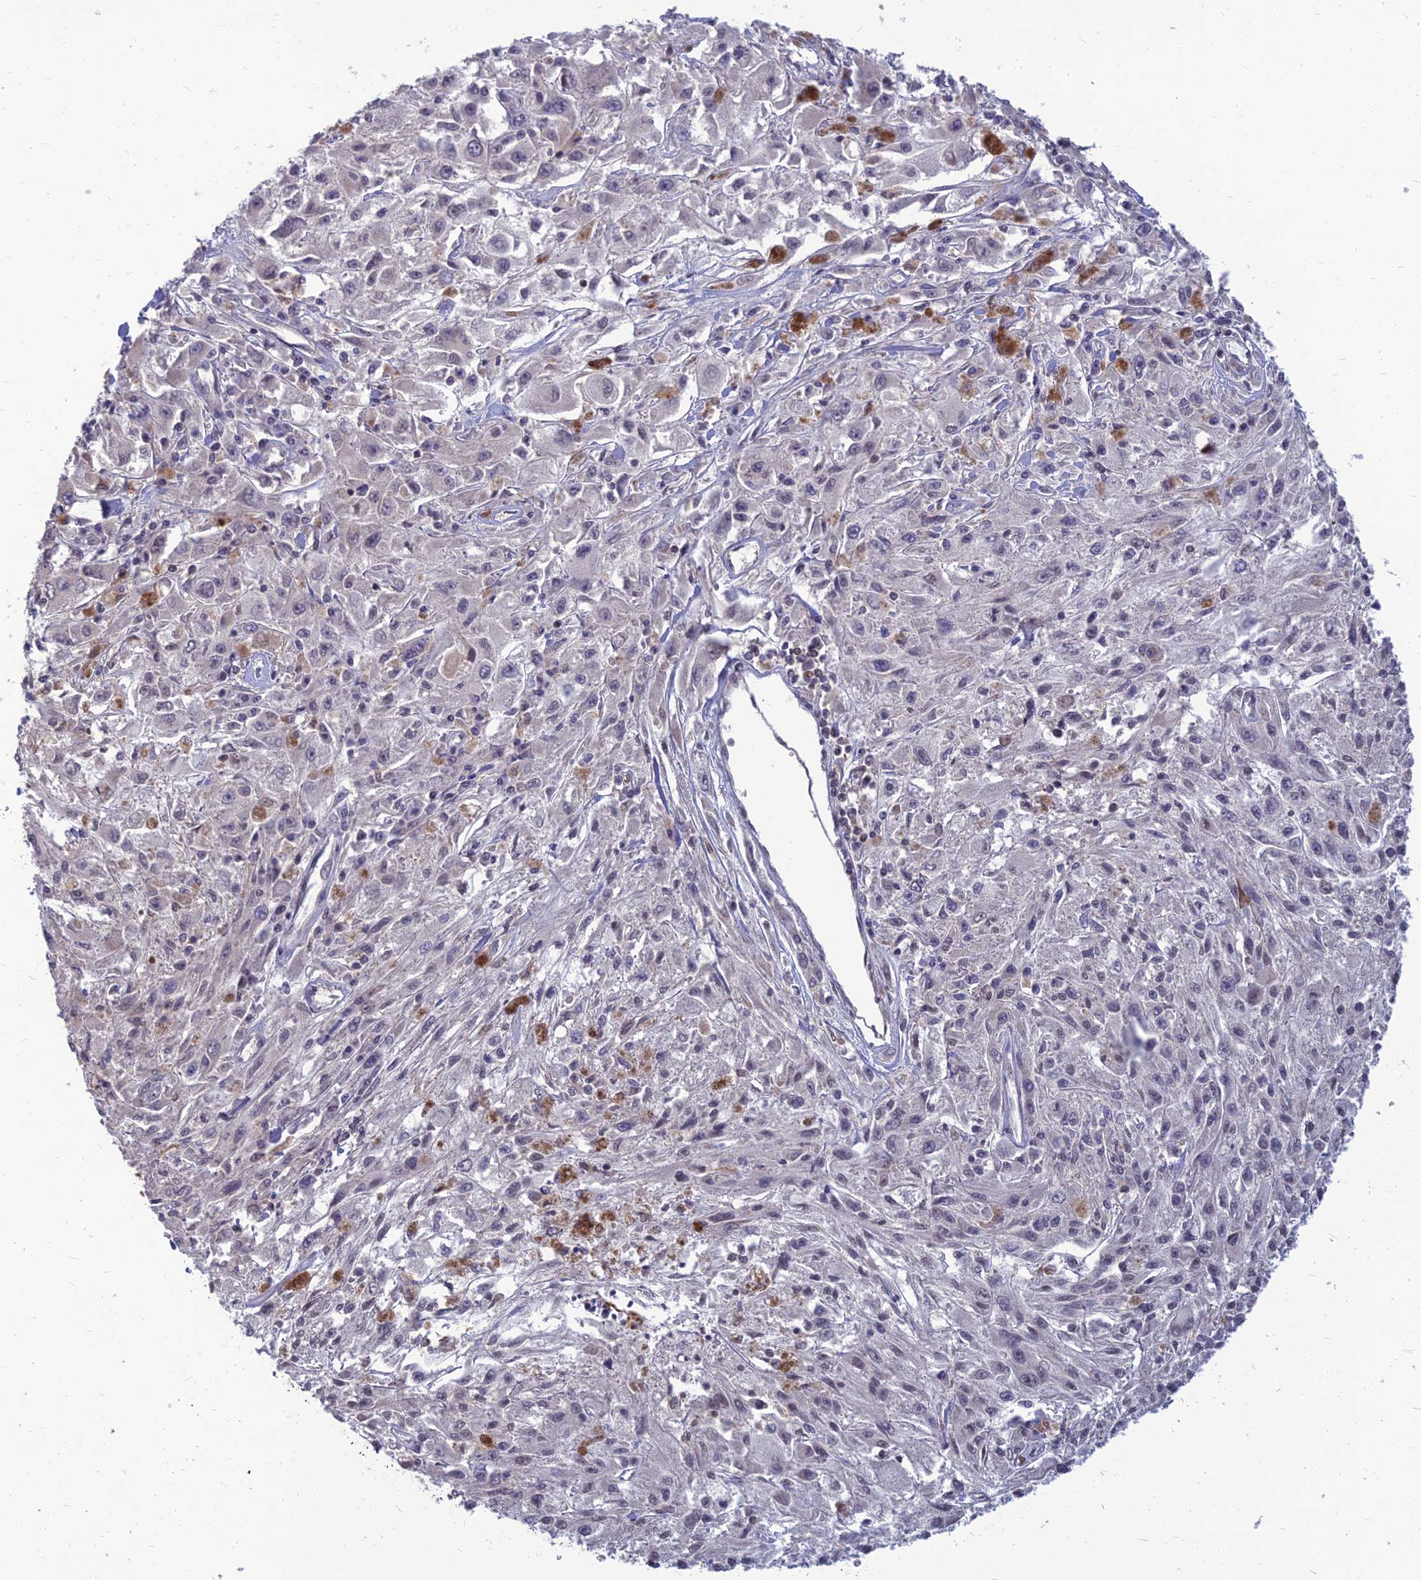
{"staining": {"intensity": "negative", "quantity": "none", "location": "none"}, "tissue": "melanoma", "cell_type": "Tumor cells", "image_type": "cancer", "snomed": [{"axis": "morphology", "description": "Malignant melanoma, Metastatic site"}, {"axis": "topography", "description": "Skin"}], "caption": "A high-resolution micrograph shows immunohistochemistry staining of melanoma, which exhibits no significant staining in tumor cells.", "gene": "OPA3", "patient": {"sex": "male", "age": 53}}